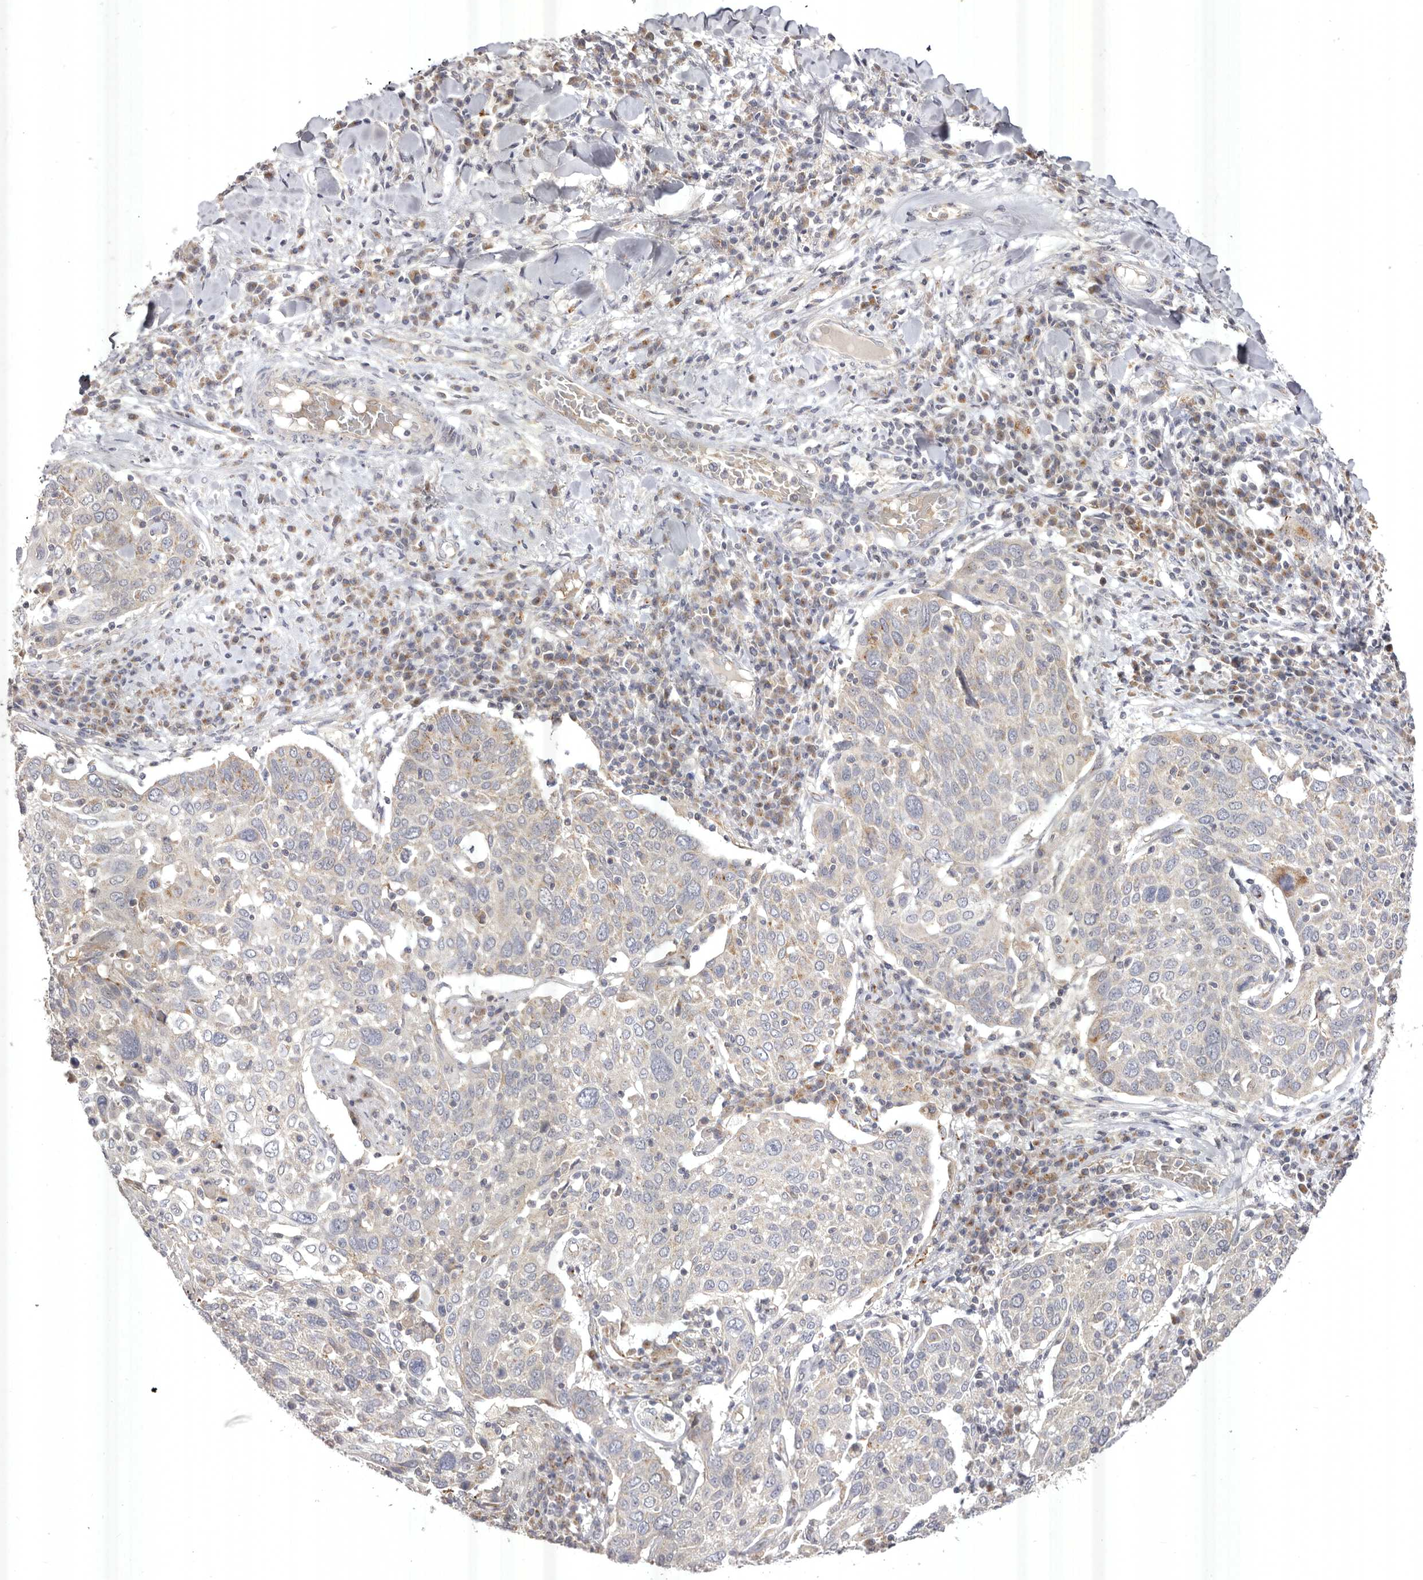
{"staining": {"intensity": "negative", "quantity": "none", "location": "none"}, "tissue": "lung cancer", "cell_type": "Tumor cells", "image_type": "cancer", "snomed": [{"axis": "morphology", "description": "Squamous cell carcinoma, NOS"}, {"axis": "topography", "description": "Lung"}], "caption": "This histopathology image is of squamous cell carcinoma (lung) stained with immunohistochemistry to label a protein in brown with the nuclei are counter-stained blue. There is no positivity in tumor cells.", "gene": "USP24", "patient": {"sex": "male", "age": 65}}